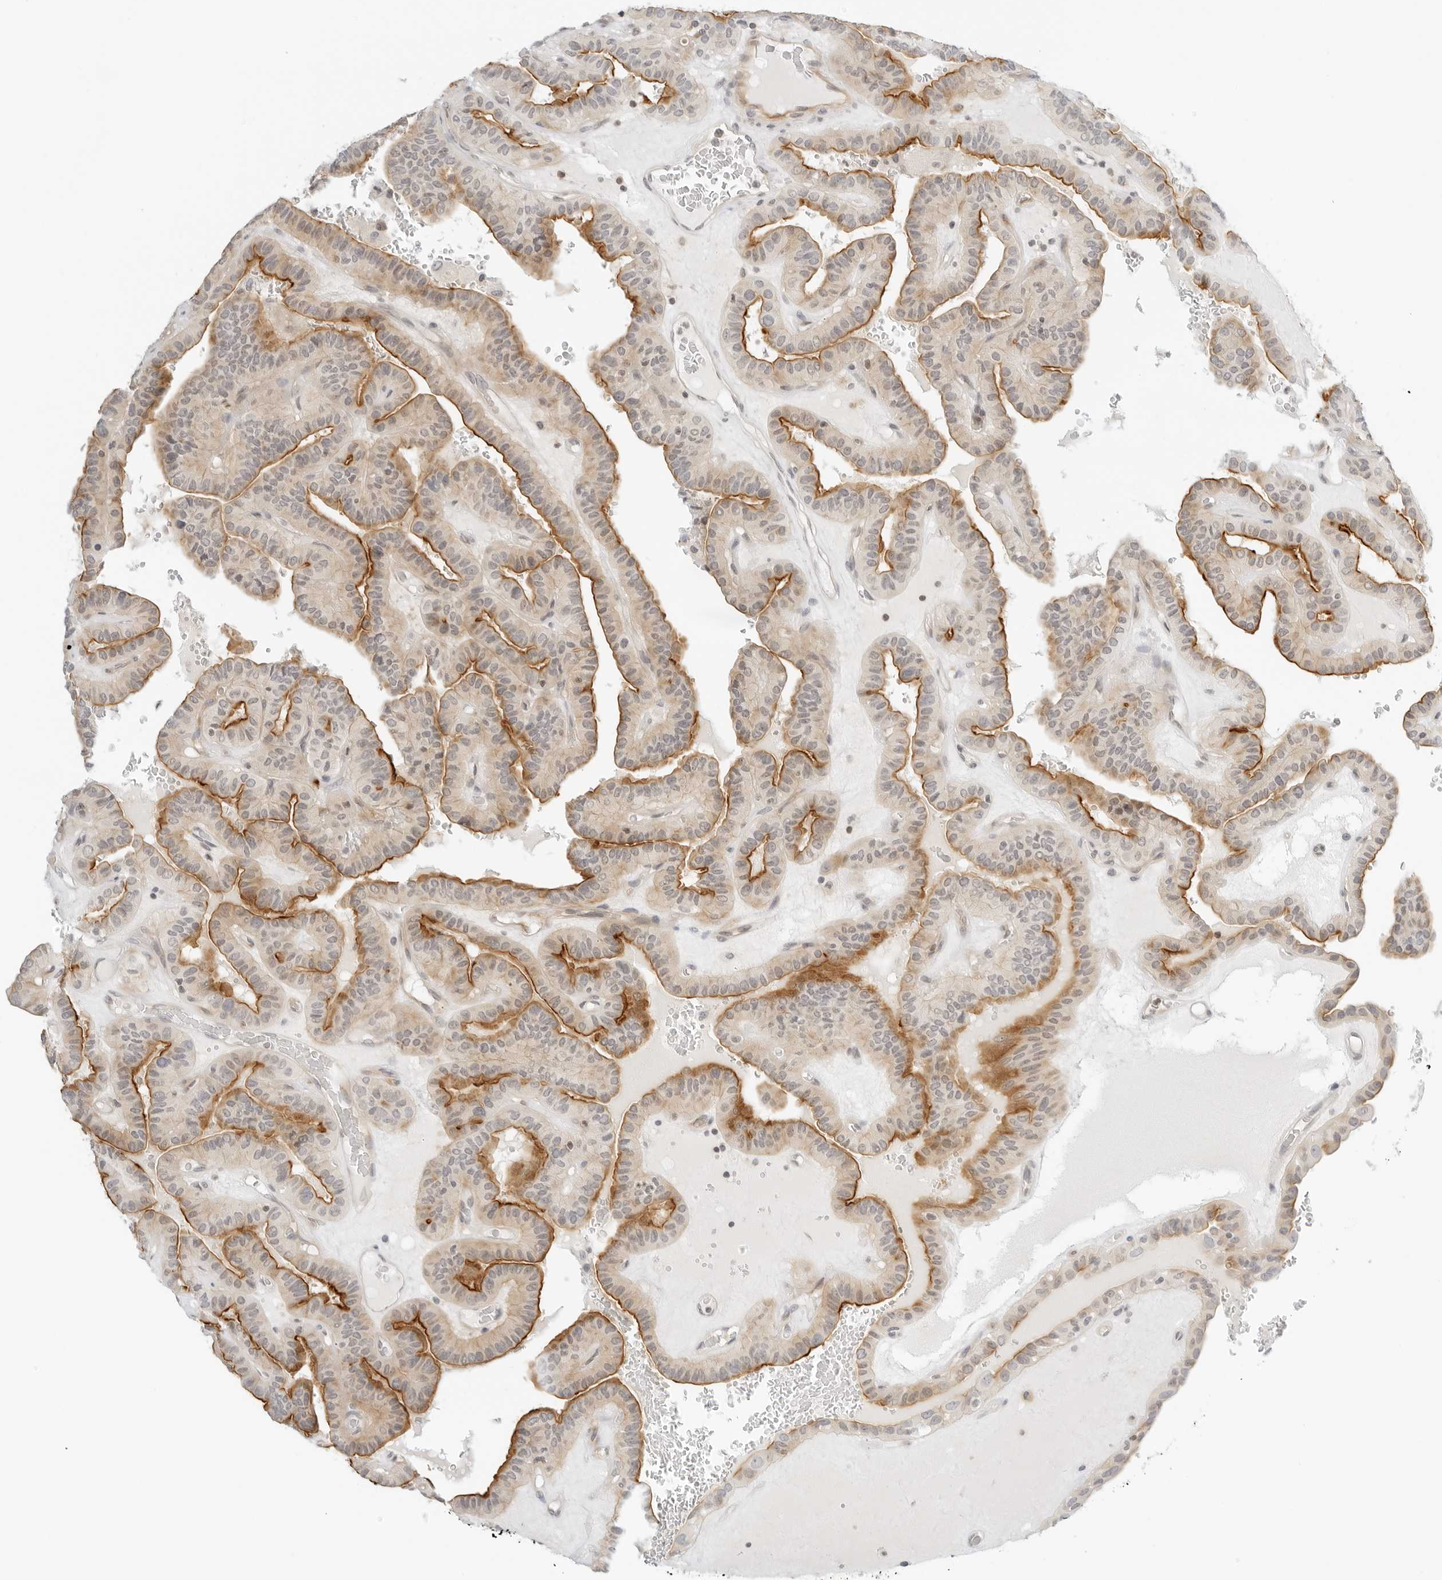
{"staining": {"intensity": "moderate", "quantity": ">75%", "location": "cytoplasmic/membranous"}, "tissue": "thyroid cancer", "cell_type": "Tumor cells", "image_type": "cancer", "snomed": [{"axis": "morphology", "description": "Papillary adenocarcinoma, NOS"}, {"axis": "topography", "description": "Thyroid gland"}], "caption": "Papillary adenocarcinoma (thyroid) stained with immunohistochemistry displays moderate cytoplasmic/membranous staining in about >75% of tumor cells. (DAB IHC, brown staining for protein, blue staining for nuclei).", "gene": "OSCP1", "patient": {"sex": "male", "age": 77}}